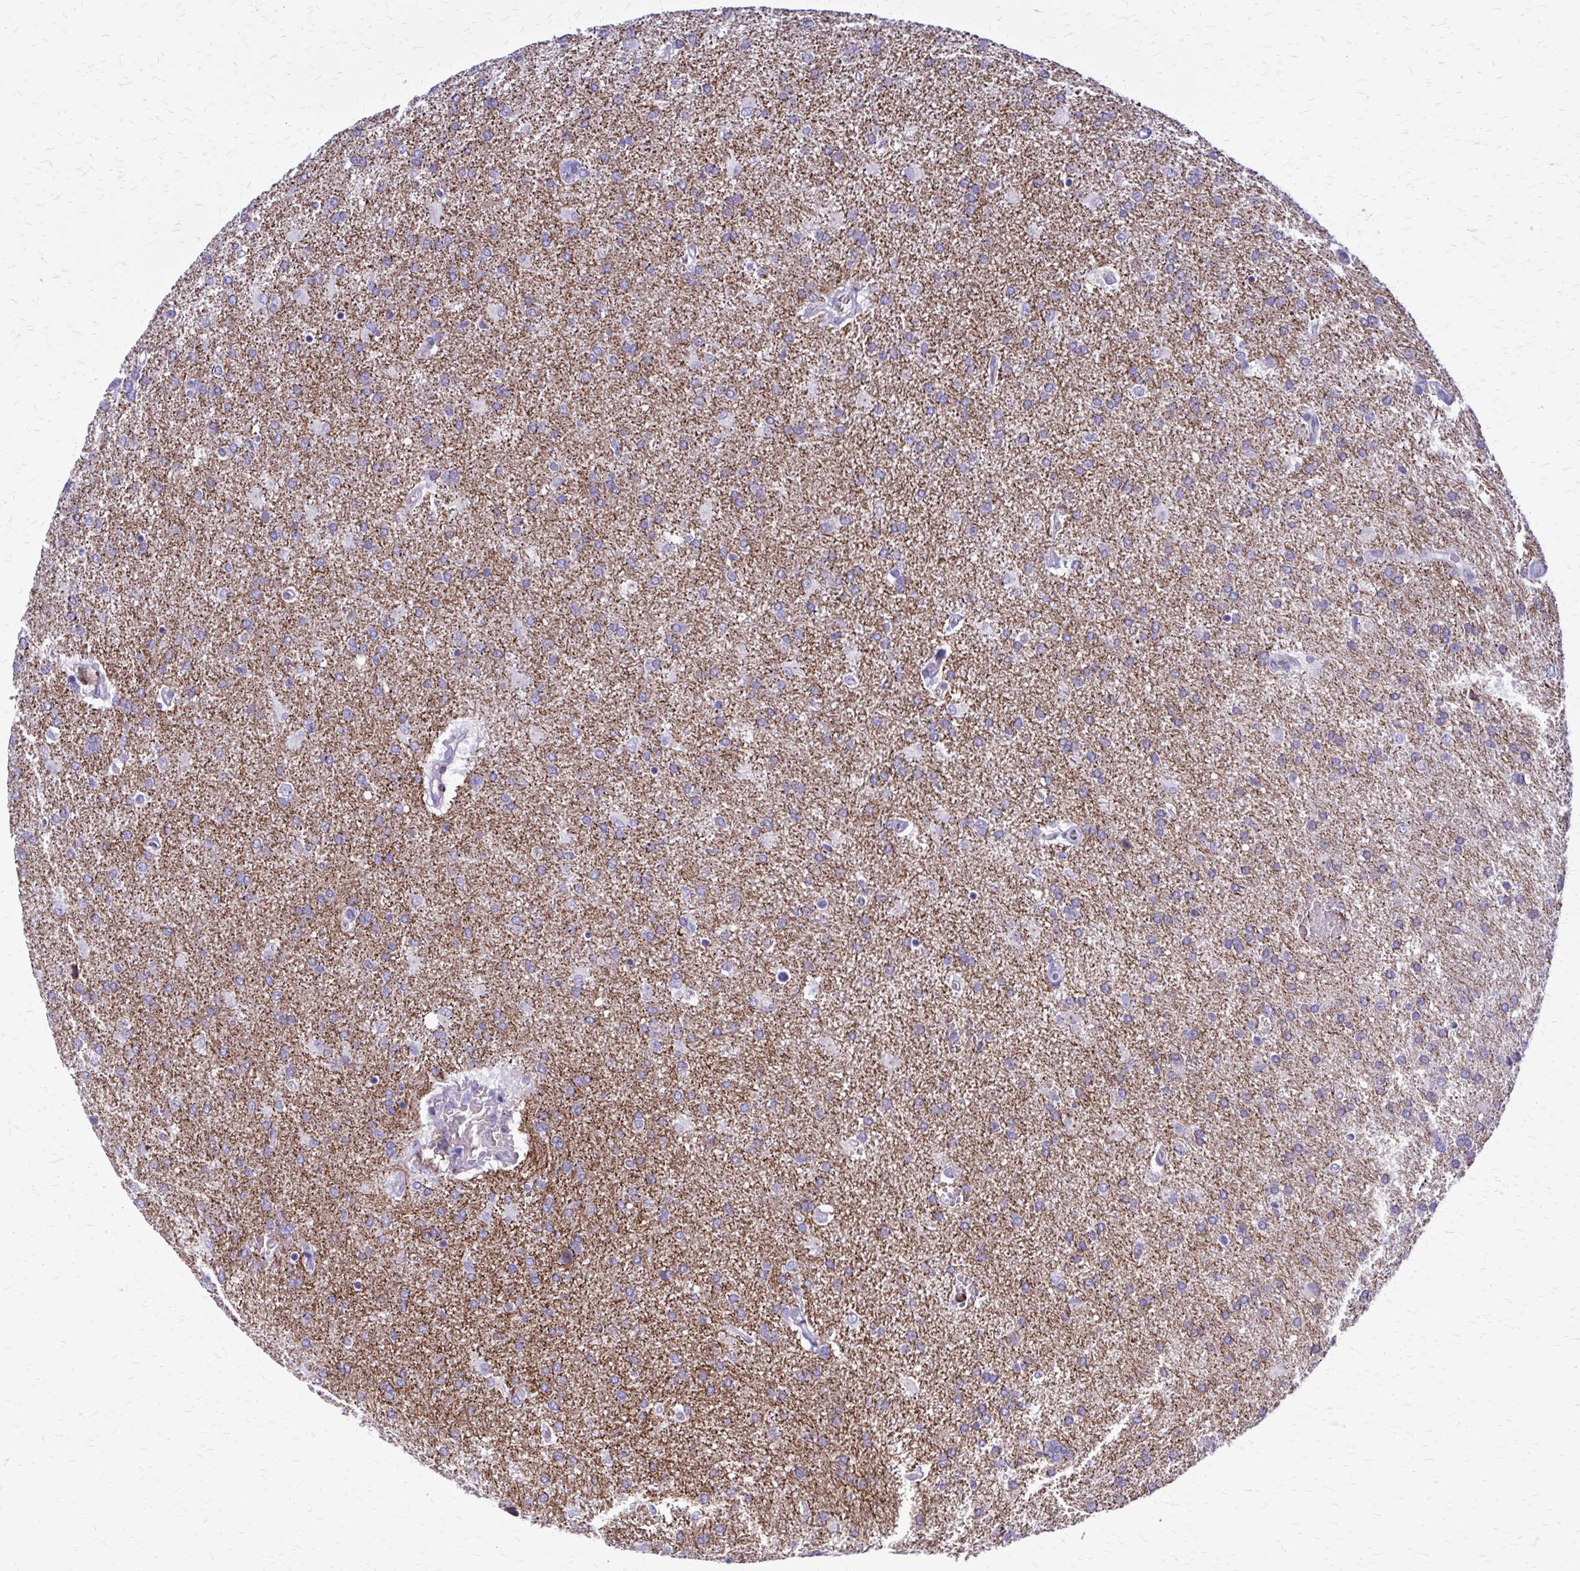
{"staining": {"intensity": "negative", "quantity": "none", "location": "none"}, "tissue": "glioma", "cell_type": "Tumor cells", "image_type": "cancer", "snomed": [{"axis": "morphology", "description": "Glioma, malignant, High grade"}, {"axis": "topography", "description": "Brain"}], "caption": "IHC of human malignant glioma (high-grade) reveals no positivity in tumor cells. (DAB (3,3'-diaminobenzidine) IHC, high magnification).", "gene": "PEDS1", "patient": {"sex": "male", "age": 68}}